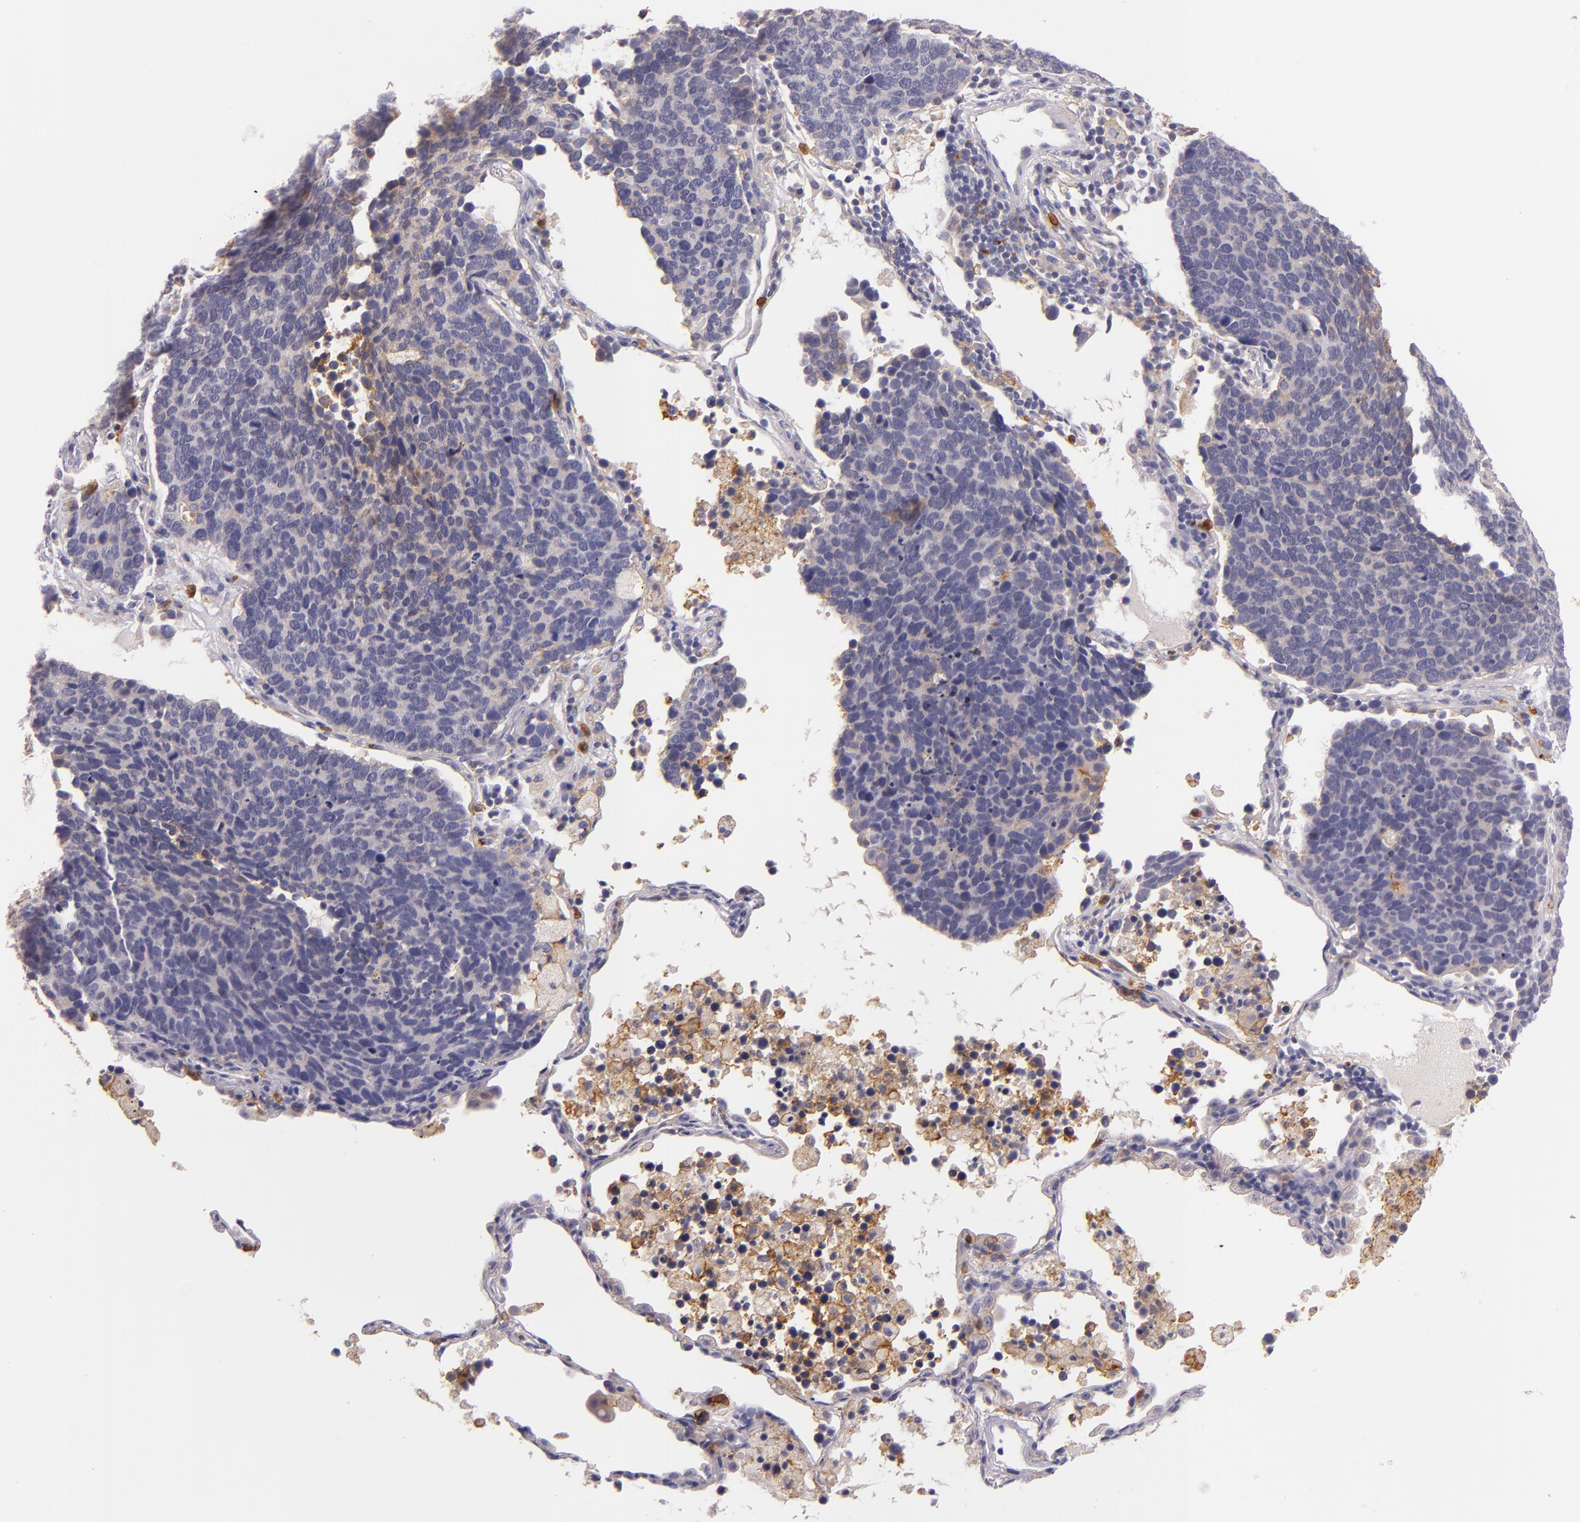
{"staining": {"intensity": "weak", "quantity": "<25%", "location": "cytoplasmic/membranous"}, "tissue": "lung cancer", "cell_type": "Tumor cells", "image_type": "cancer", "snomed": [{"axis": "morphology", "description": "Neoplasm, malignant, NOS"}, {"axis": "topography", "description": "Lung"}], "caption": "IHC photomicrograph of neoplastic tissue: malignant neoplasm (lung) stained with DAB (3,3'-diaminobenzidine) displays no significant protein positivity in tumor cells. (DAB (3,3'-diaminobenzidine) immunohistochemistry with hematoxylin counter stain).", "gene": "C5AR1", "patient": {"sex": "female", "age": 75}}